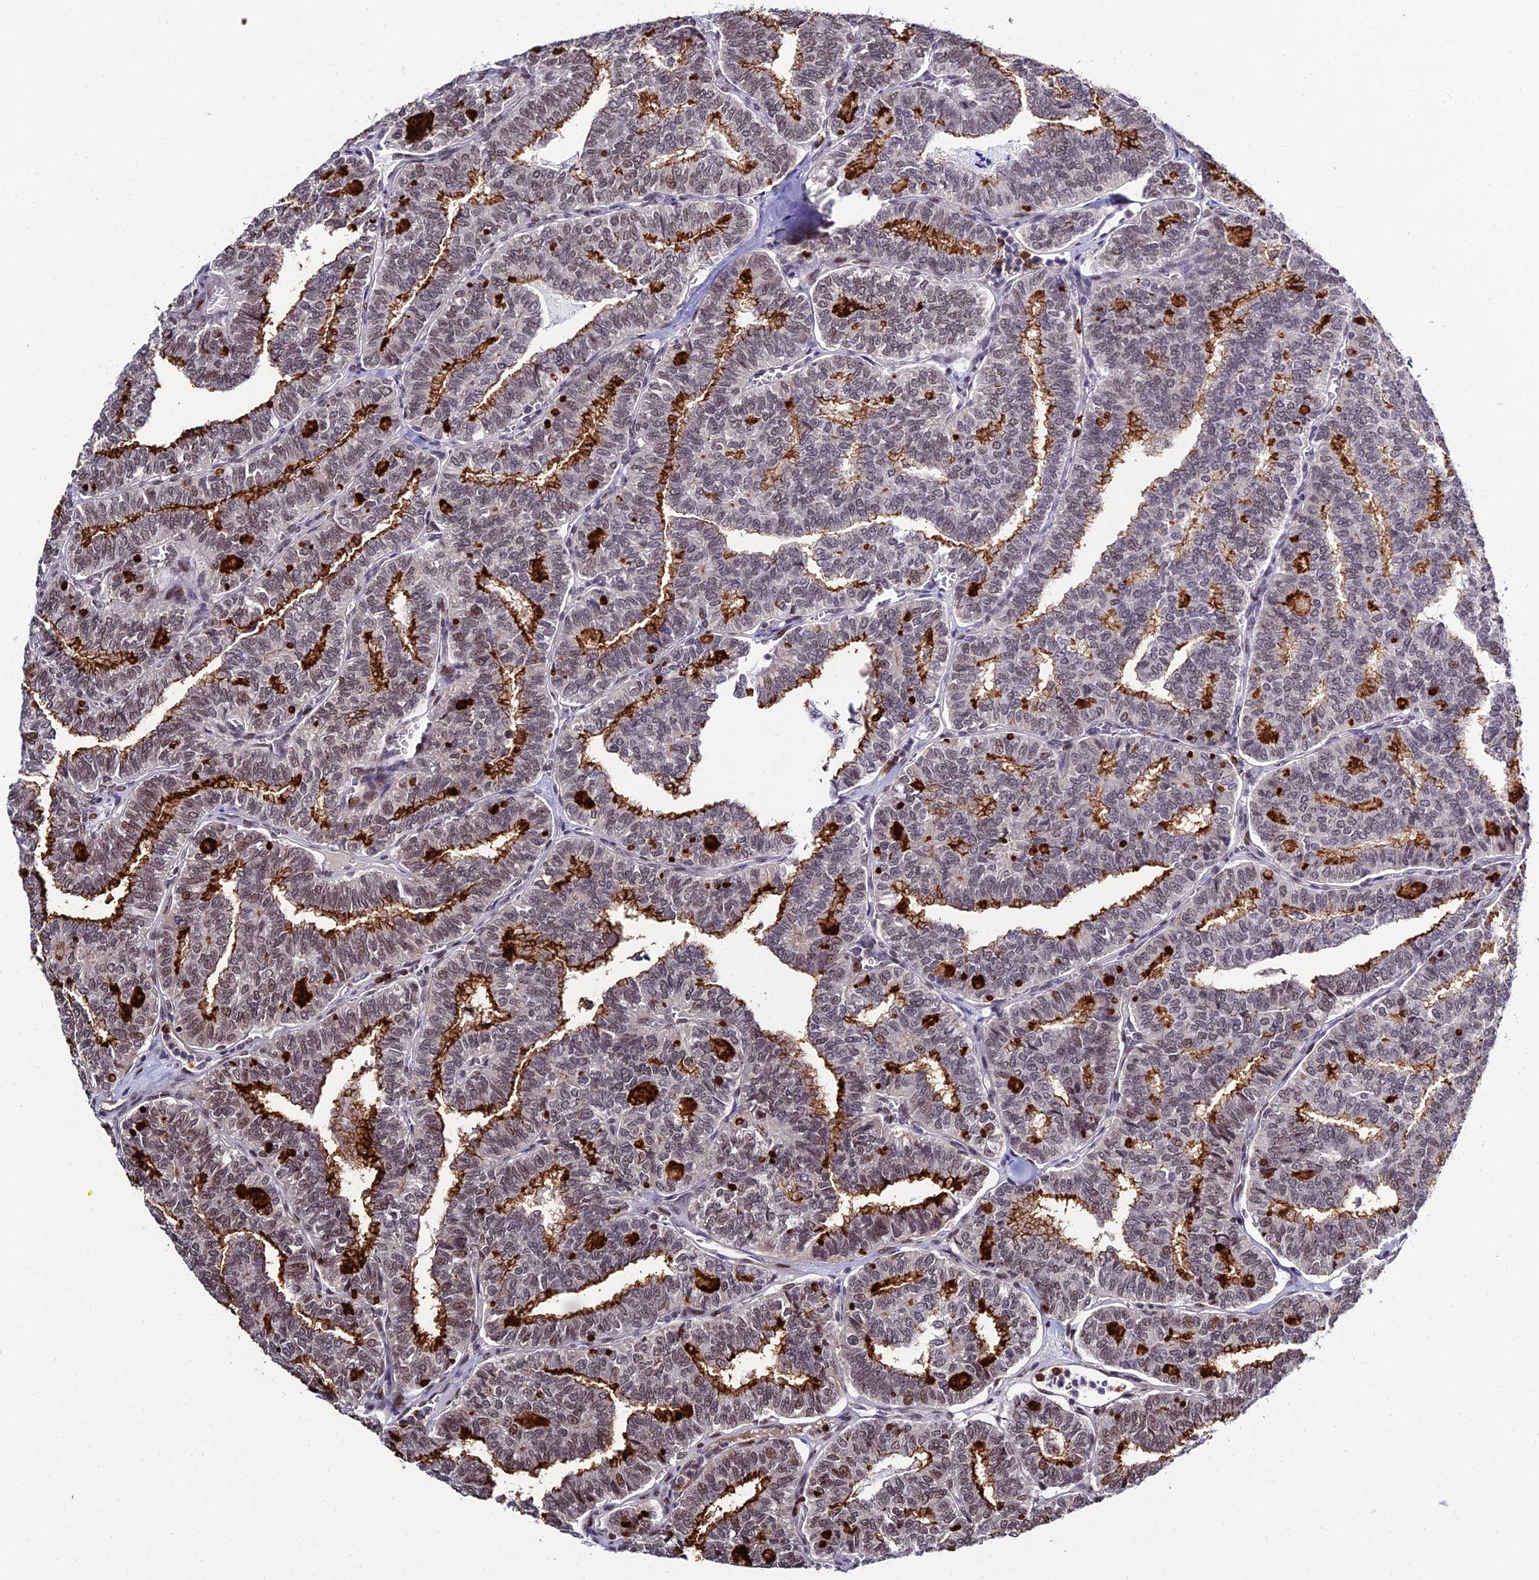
{"staining": {"intensity": "moderate", "quantity": "25%-75%", "location": "cytoplasmic/membranous"}, "tissue": "thyroid cancer", "cell_type": "Tumor cells", "image_type": "cancer", "snomed": [{"axis": "morphology", "description": "Papillary adenocarcinoma, NOS"}, {"axis": "topography", "description": "Thyroid gland"}], "caption": "Tumor cells reveal medium levels of moderate cytoplasmic/membranous expression in approximately 25%-75% of cells in human thyroid papillary adenocarcinoma. (IHC, brightfield microscopy, high magnification).", "gene": "SYT15", "patient": {"sex": "female", "age": 35}}